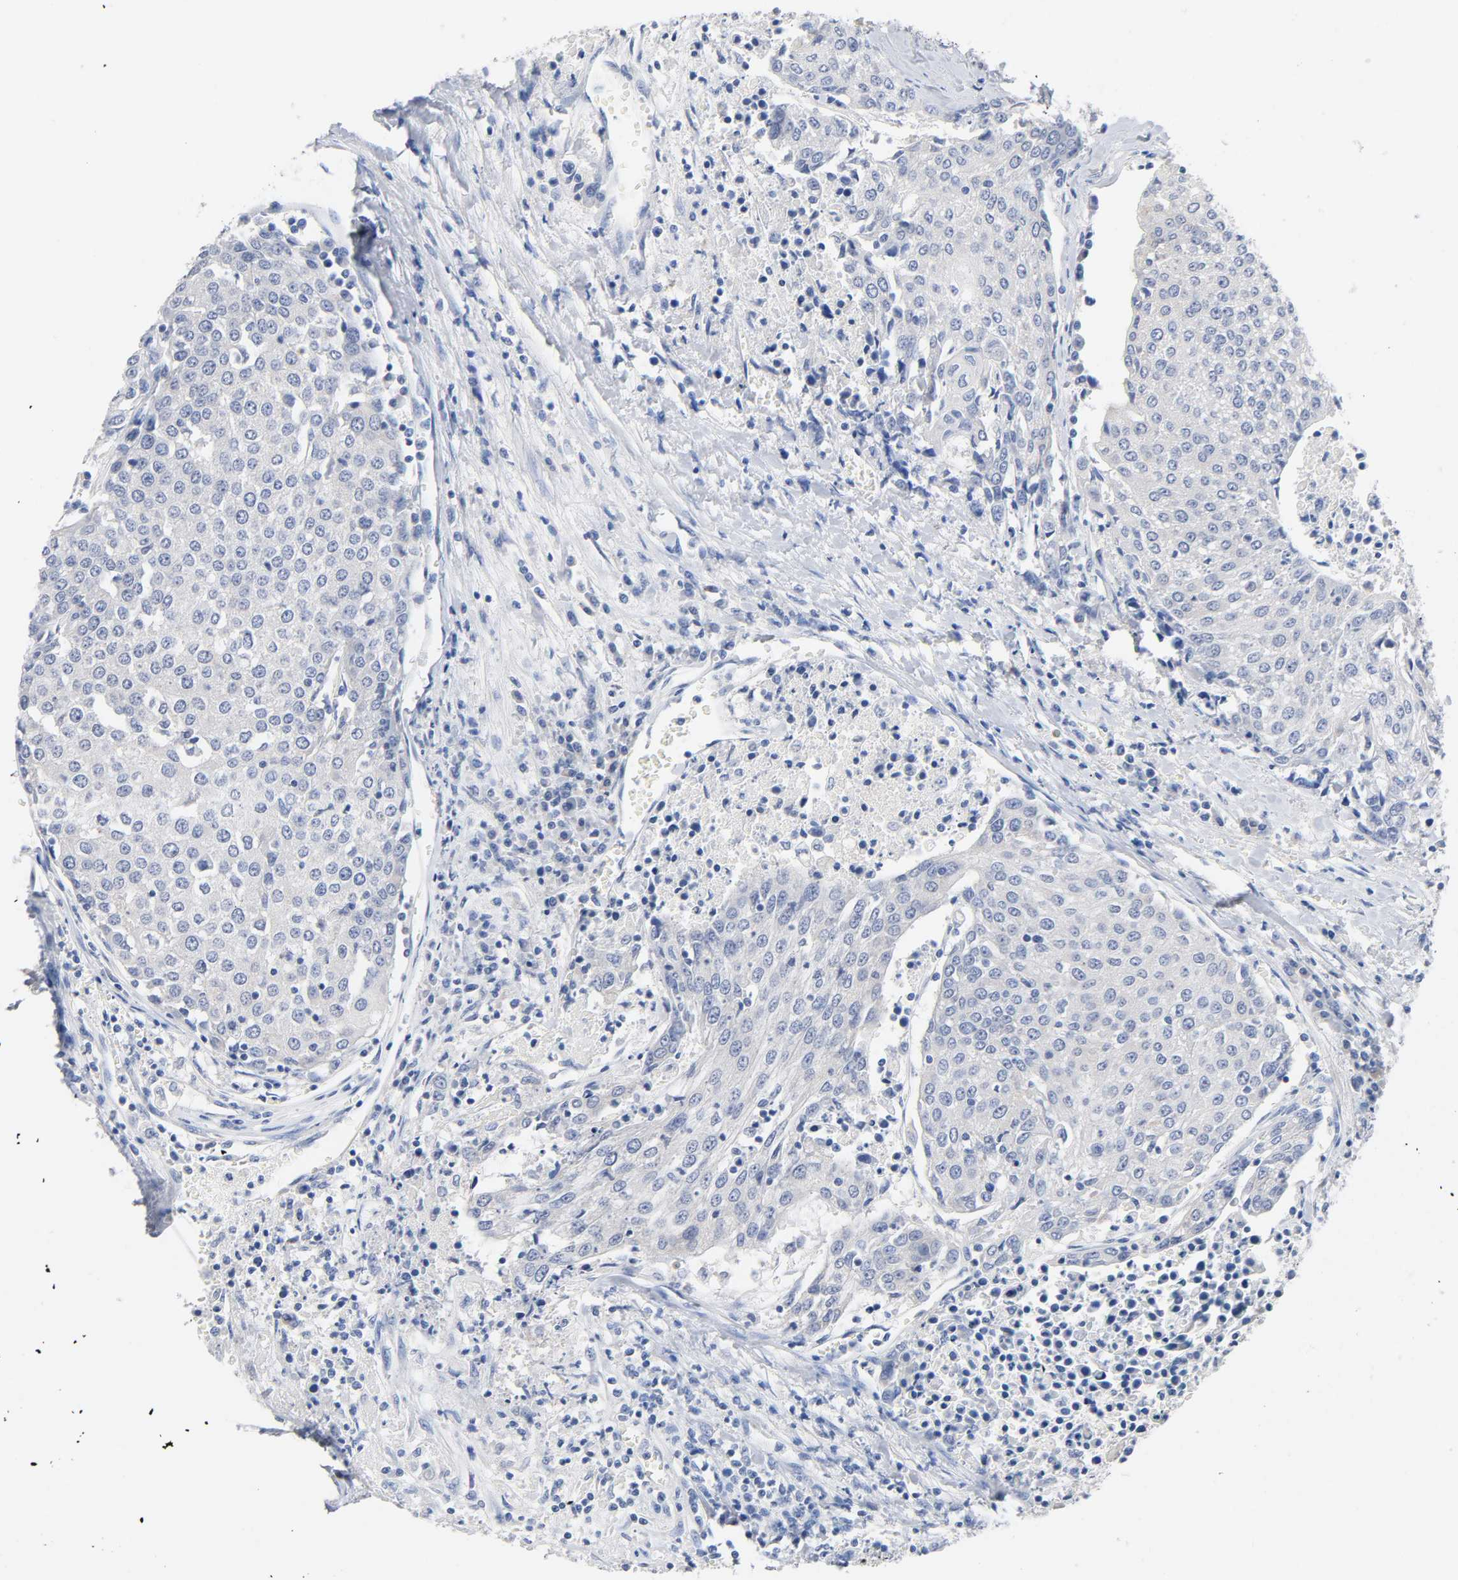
{"staining": {"intensity": "negative", "quantity": "none", "location": "none"}, "tissue": "urothelial cancer", "cell_type": "Tumor cells", "image_type": "cancer", "snomed": [{"axis": "morphology", "description": "Urothelial carcinoma, High grade"}, {"axis": "topography", "description": "Urinary bladder"}], "caption": "This photomicrograph is of high-grade urothelial carcinoma stained with IHC to label a protein in brown with the nuclei are counter-stained blue. There is no positivity in tumor cells.", "gene": "MALT1", "patient": {"sex": "female", "age": 85}}